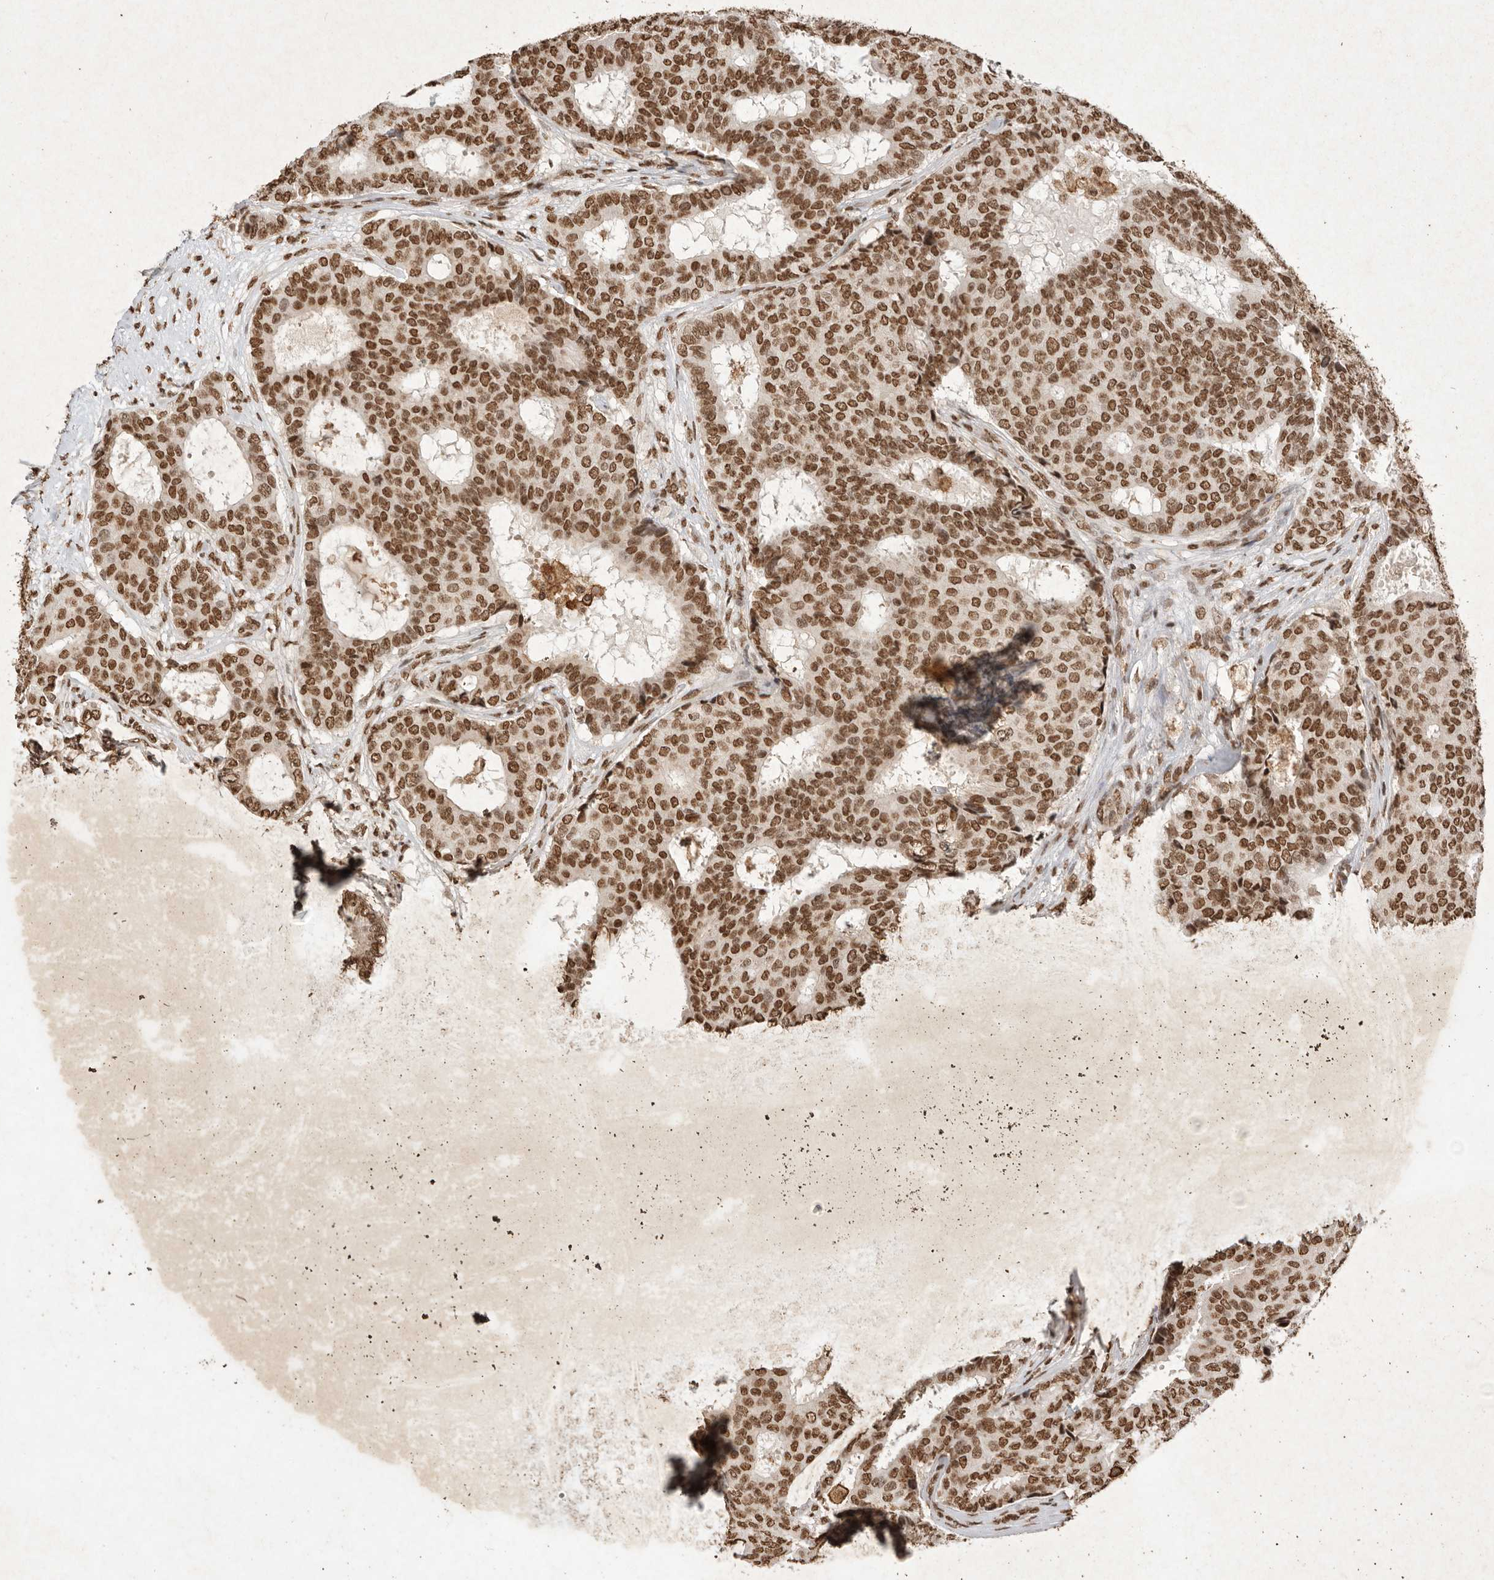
{"staining": {"intensity": "moderate", "quantity": ">75%", "location": "nuclear"}, "tissue": "breast cancer", "cell_type": "Tumor cells", "image_type": "cancer", "snomed": [{"axis": "morphology", "description": "Duct carcinoma"}, {"axis": "topography", "description": "Breast"}], "caption": "Breast cancer stained with a protein marker reveals moderate staining in tumor cells.", "gene": "NKX3-2", "patient": {"sex": "female", "age": 75}}